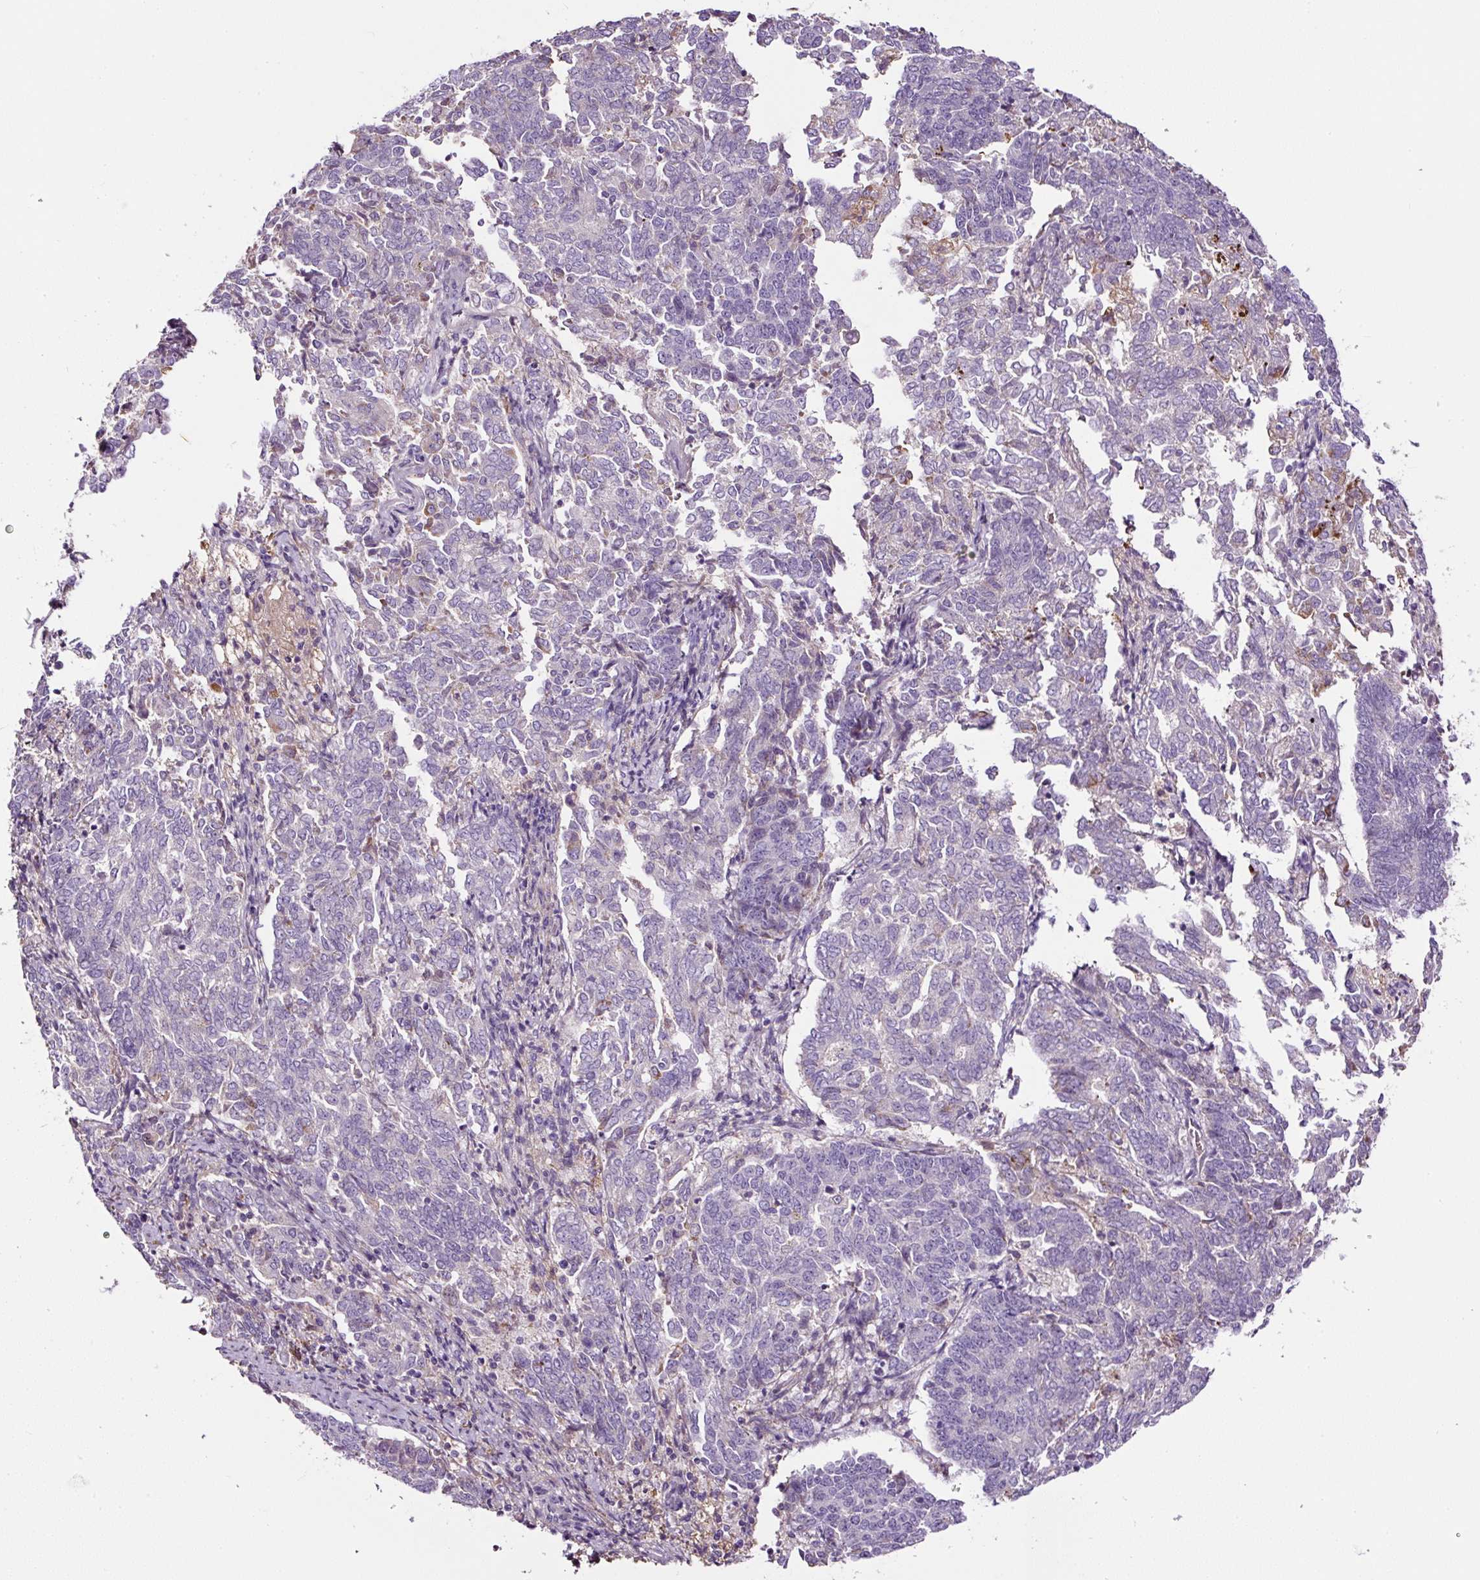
{"staining": {"intensity": "negative", "quantity": "none", "location": "none"}, "tissue": "endometrial cancer", "cell_type": "Tumor cells", "image_type": "cancer", "snomed": [{"axis": "morphology", "description": "Adenocarcinoma, NOS"}, {"axis": "topography", "description": "Endometrium"}], "caption": "The immunohistochemistry (IHC) image has no significant staining in tumor cells of endometrial cancer (adenocarcinoma) tissue.", "gene": "LRRC24", "patient": {"sex": "female", "age": 80}}